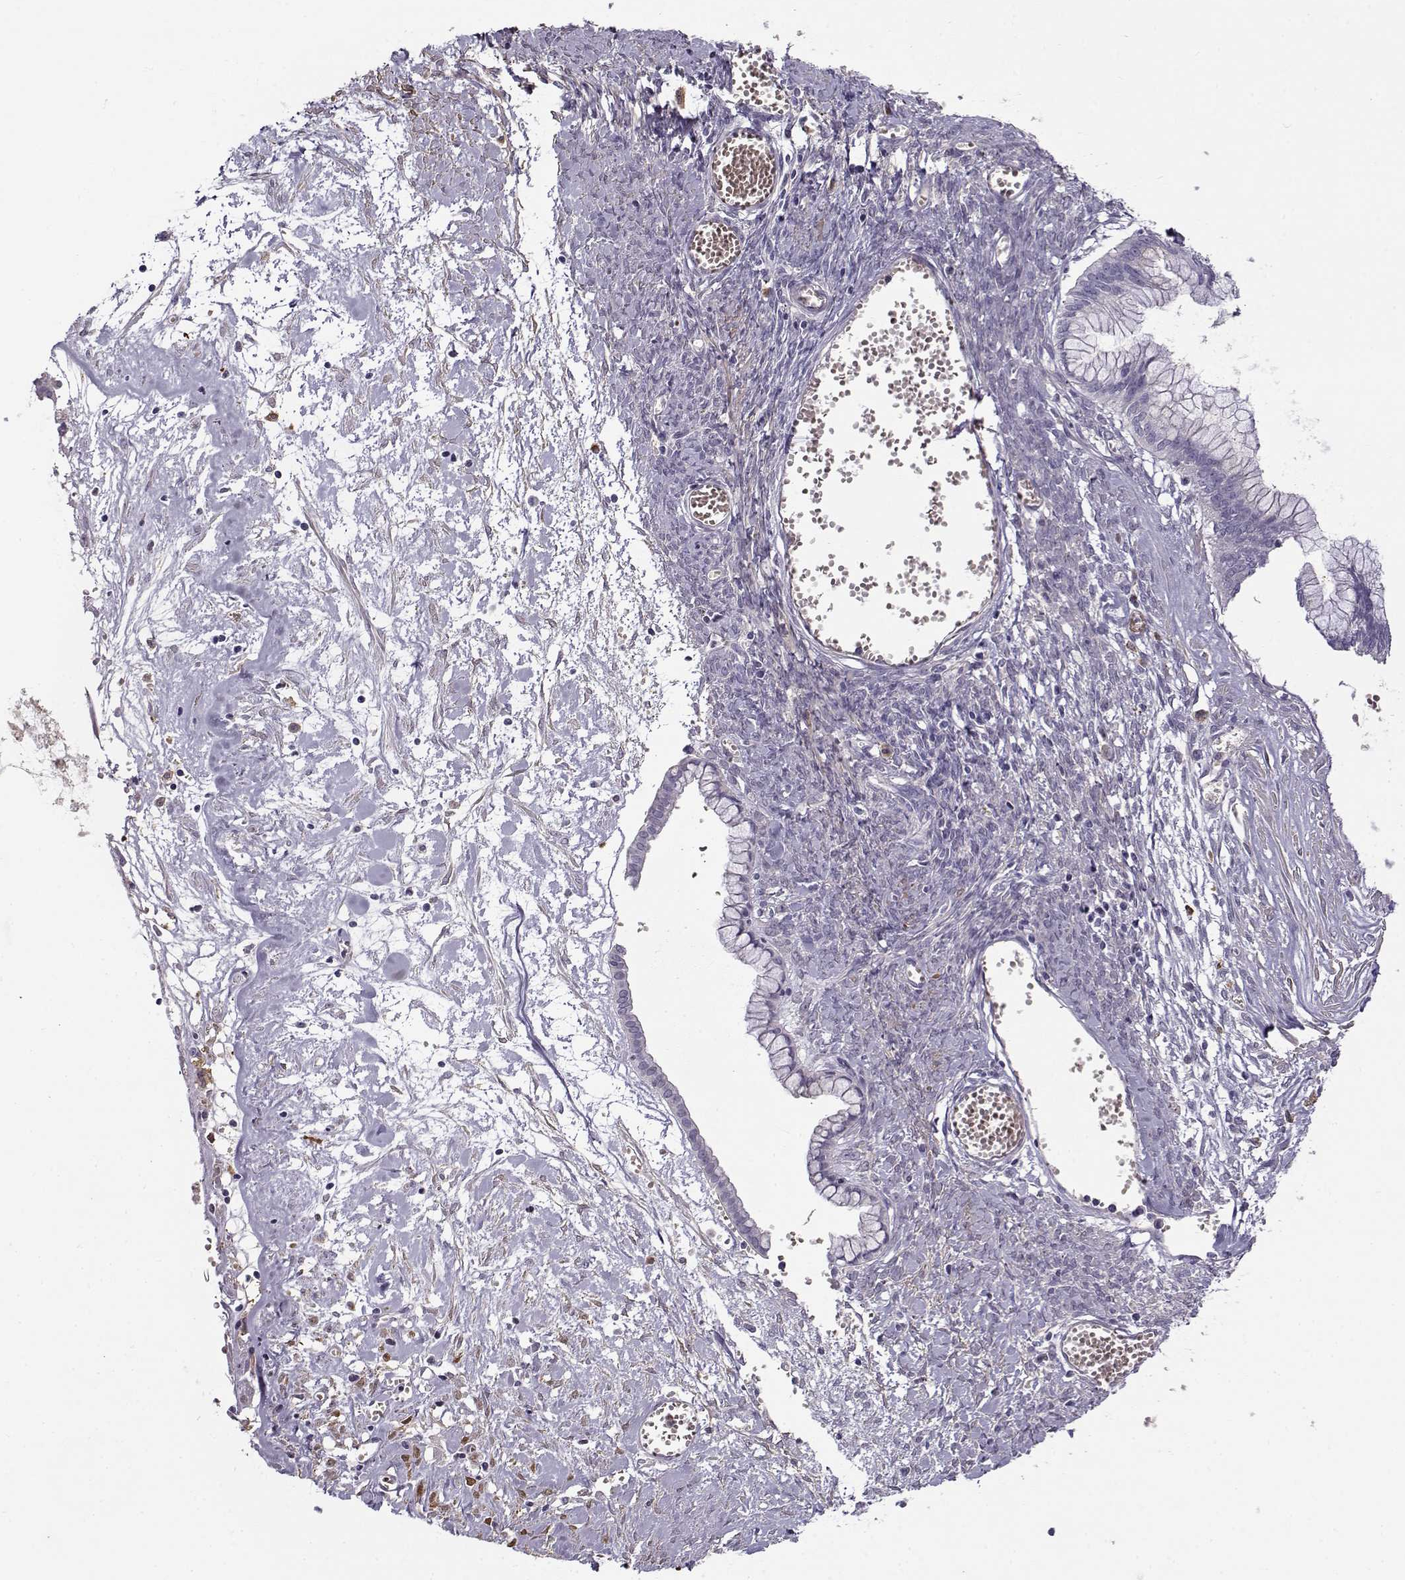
{"staining": {"intensity": "negative", "quantity": "none", "location": "none"}, "tissue": "ovarian cancer", "cell_type": "Tumor cells", "image_type": "cancer", "snomed": [{"axis": "morphology", "description": "Cystadenocarcinoma, mucinous, NOS"}, {"axis": "topography", "description": "Ovary"}], "caption": "DAB (3,3'-diaminobenzidine) immunohistochemical staining of human ovarian mucinous cystadenocarcinoma demonstrates no significant staining in tumor cells.", "gene": "UCP3", "patient": {"sex": "female", "age": 67}}